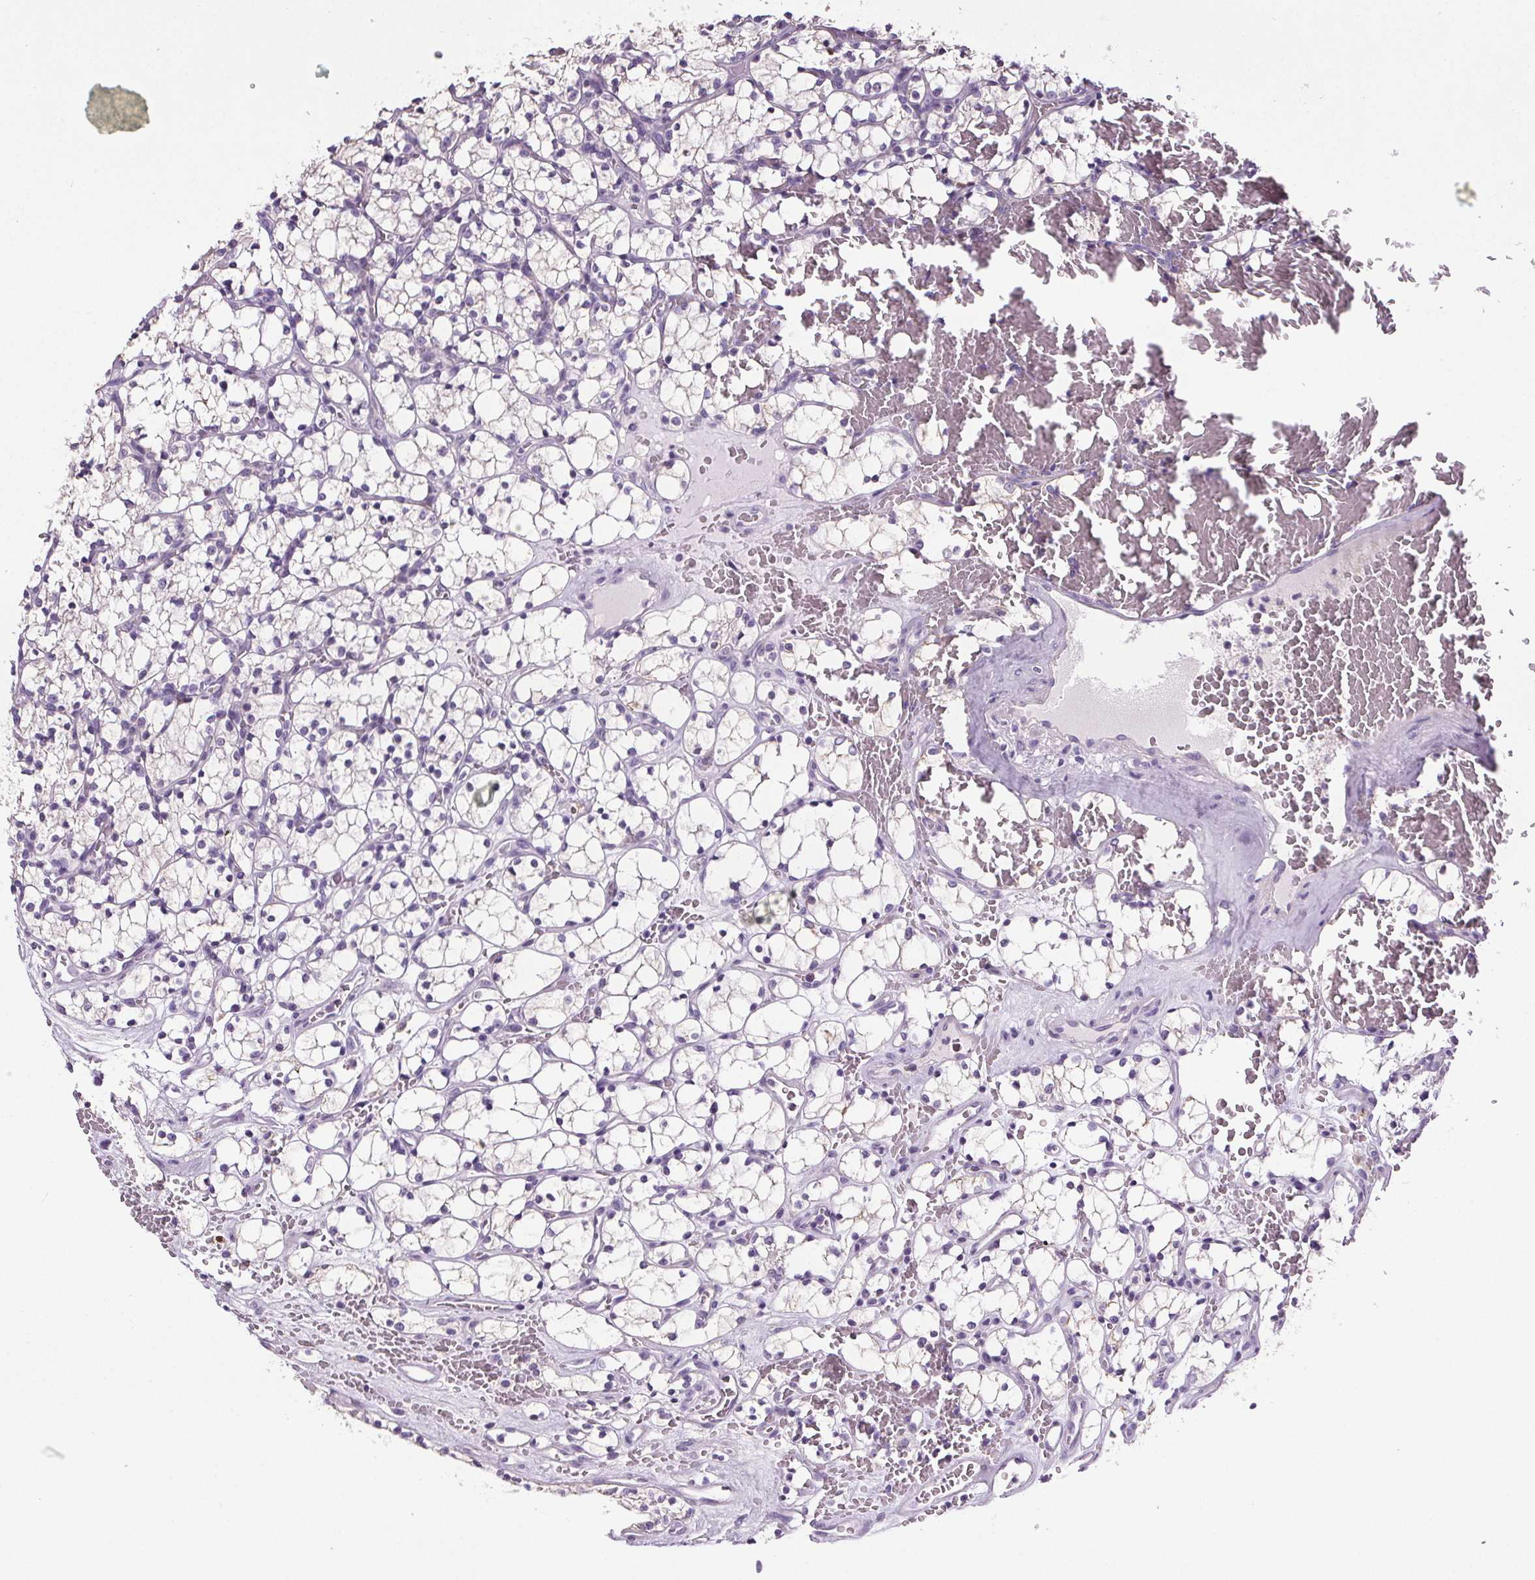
{"staining": {"intensity": "negative", "quantity": "none", "location": "none"}, "tissue": "renal cancer", "cell_type": "Tumor cells", "image_type": "cancer", "snomed": [{"axis": "morphology", "description": "Adenocarcinoma, NOS"}, {"axis": "topography", "description": "Kidney"}], "caption": "The immunohistochemistry (IHC) histopathology image has no significant expression in tumor cells of adenocarcinoma (renal) tissue.", "gene": "GPIHBP1", "patient": {"sex": "female", "age": 69}}